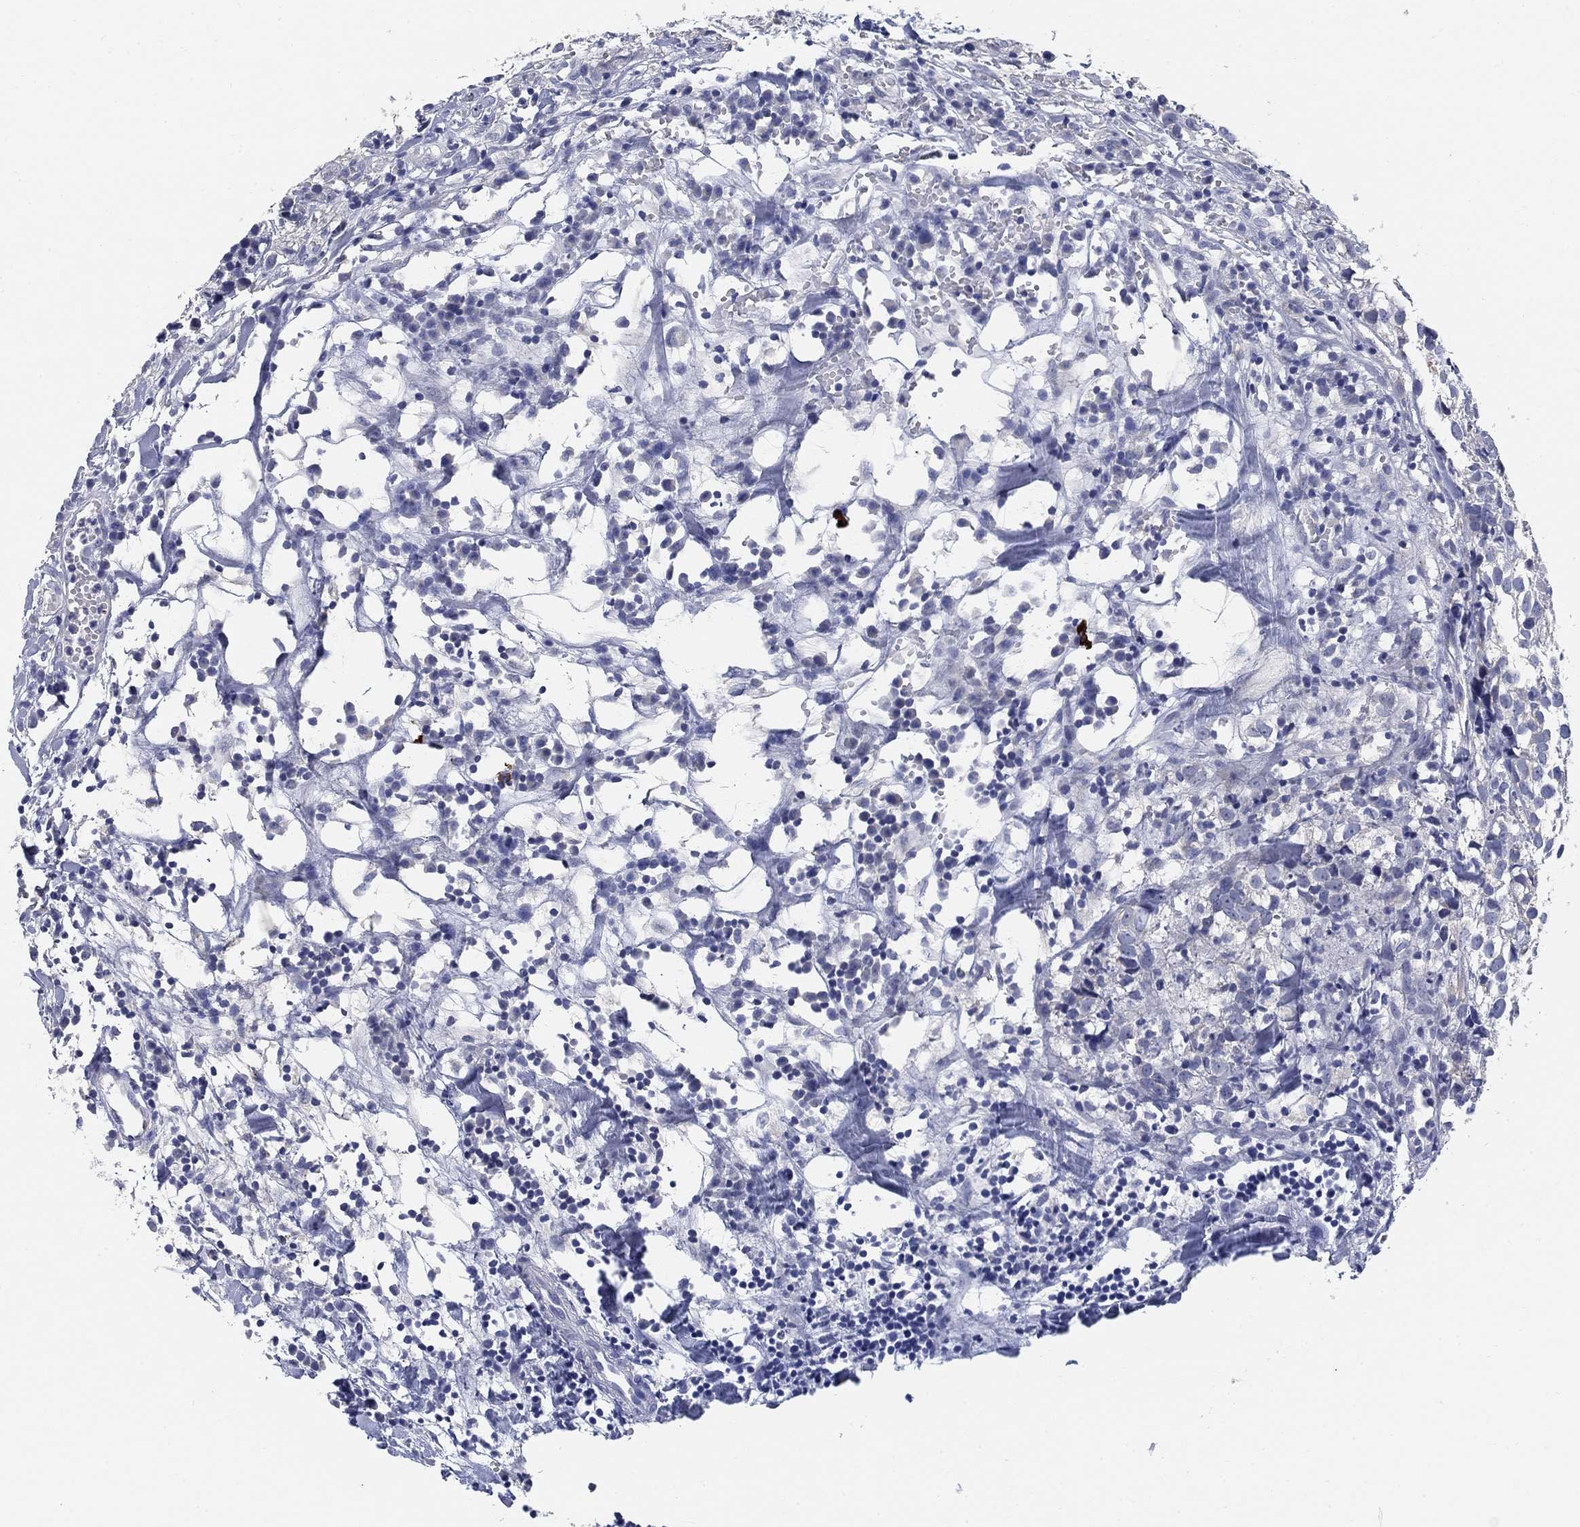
{"staining": {"intensity": "negative", "quantity": "none", "location": "none"}, "tissue": "breast cancer", "cell_type": "Tumor cells", "image_type": "cancer", "snomed": [{"axis": "morphology", "description": "Duct carcinoma"}, {"axis": "topography", "description": "Breast"}], "caption": "This micrograph is of breast cancer (infiltrating ductal carcinoma) stained with IHC to label a protein in brown with the nuclei are counter-stained blue. There is no staining in tumor cells.", "gene": "CLUL1", "patient": {"sex": "female", "age": 30}}